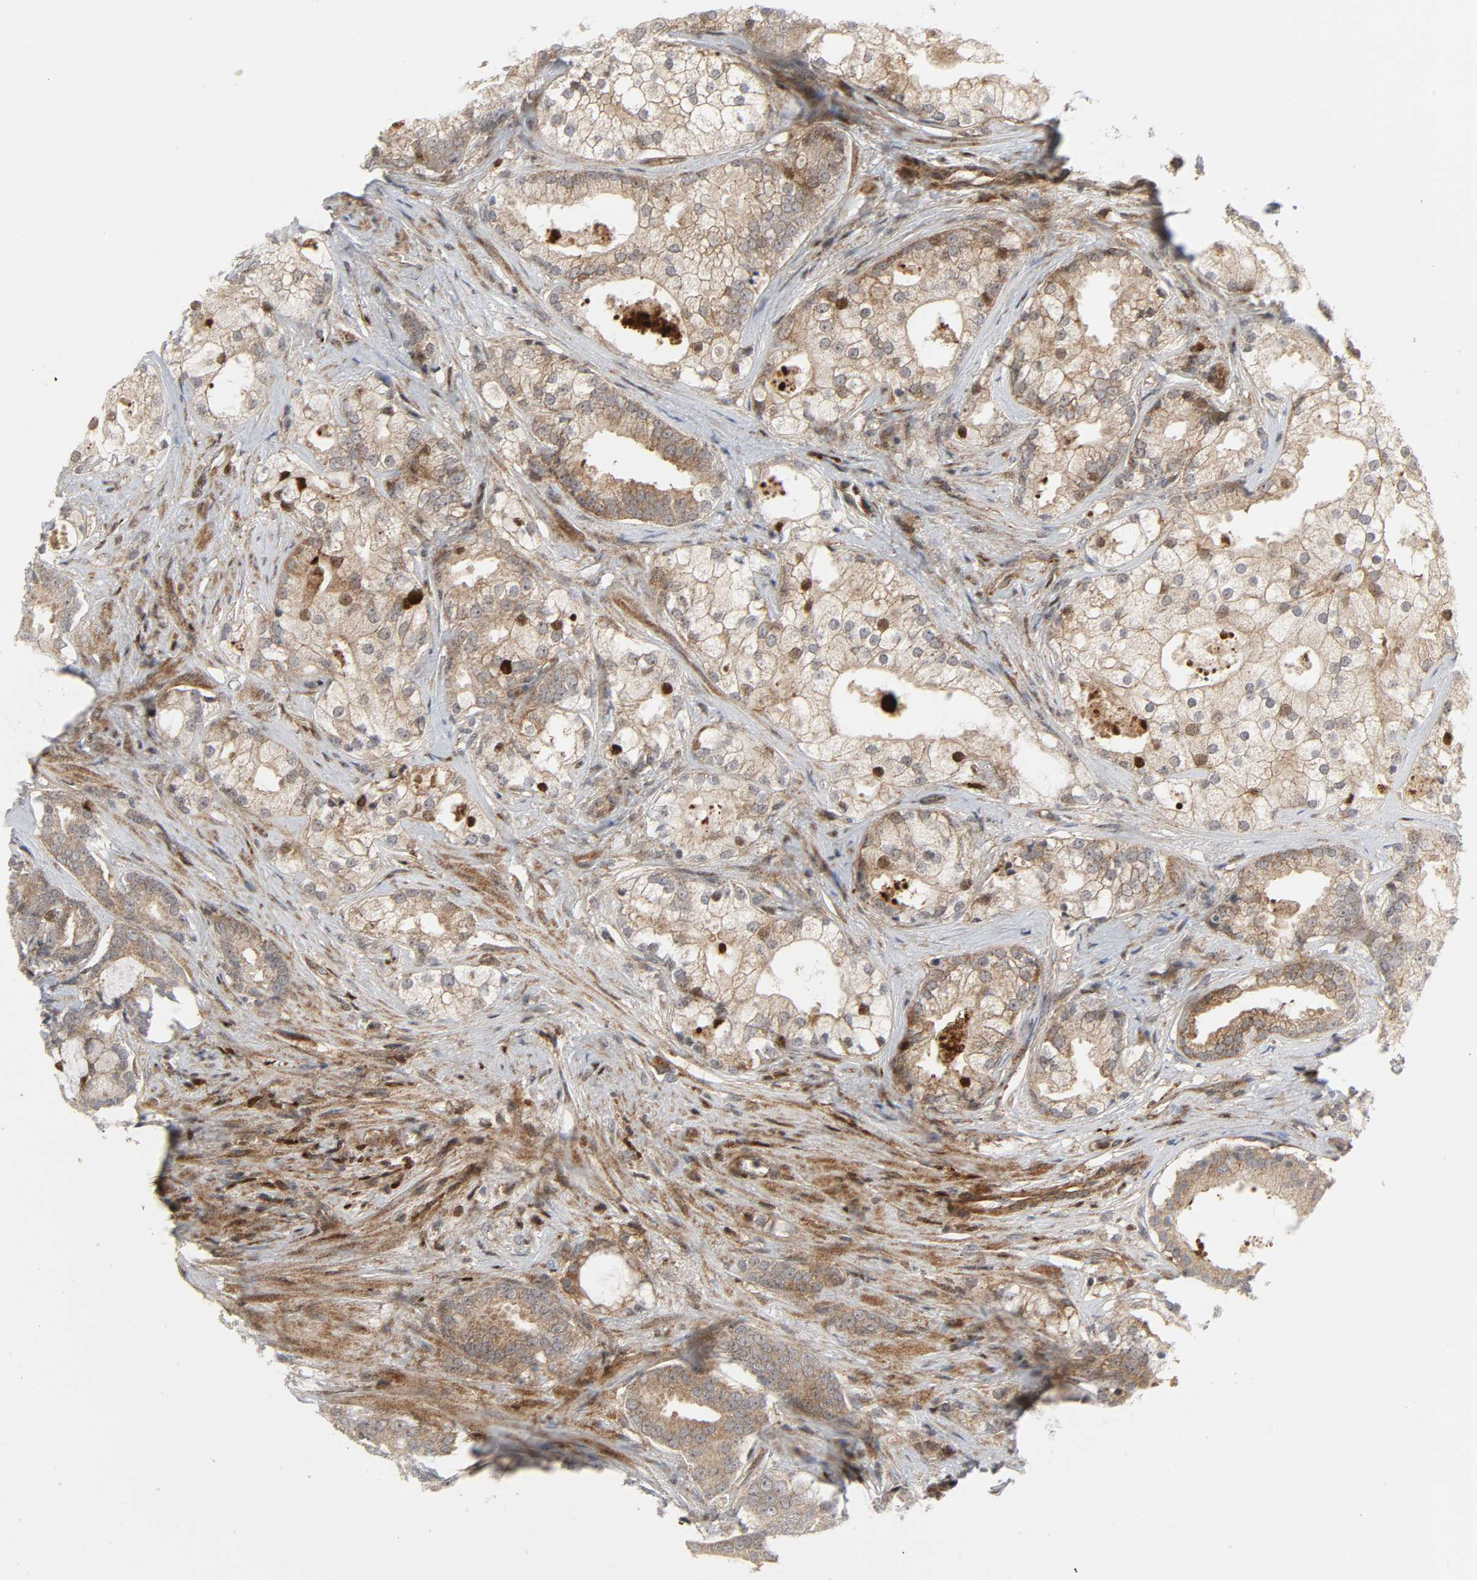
{"staining": {"intensity": "moderate", "quantity": ">75%", "location": "cytoplasmic/membranous"}, "tissue": "prostate cancer", "cell_type": "Tumor cells", "image_type": "cancer", "snomed": [{"axis": "morphology", "description": "Adenocarcinoma, Low grade"}, {"axis": "topography", "description": "Prostate"}], "caption": "About >75% of tumor cells in prostate adenocarcinoma (low-grade) demonstrate moderate cytoplasmic/membranous protein staining as visualized by brown immunohistochemical staining.", "gene": "CHUK", "patient": {"sex": "male", "age": 58}}